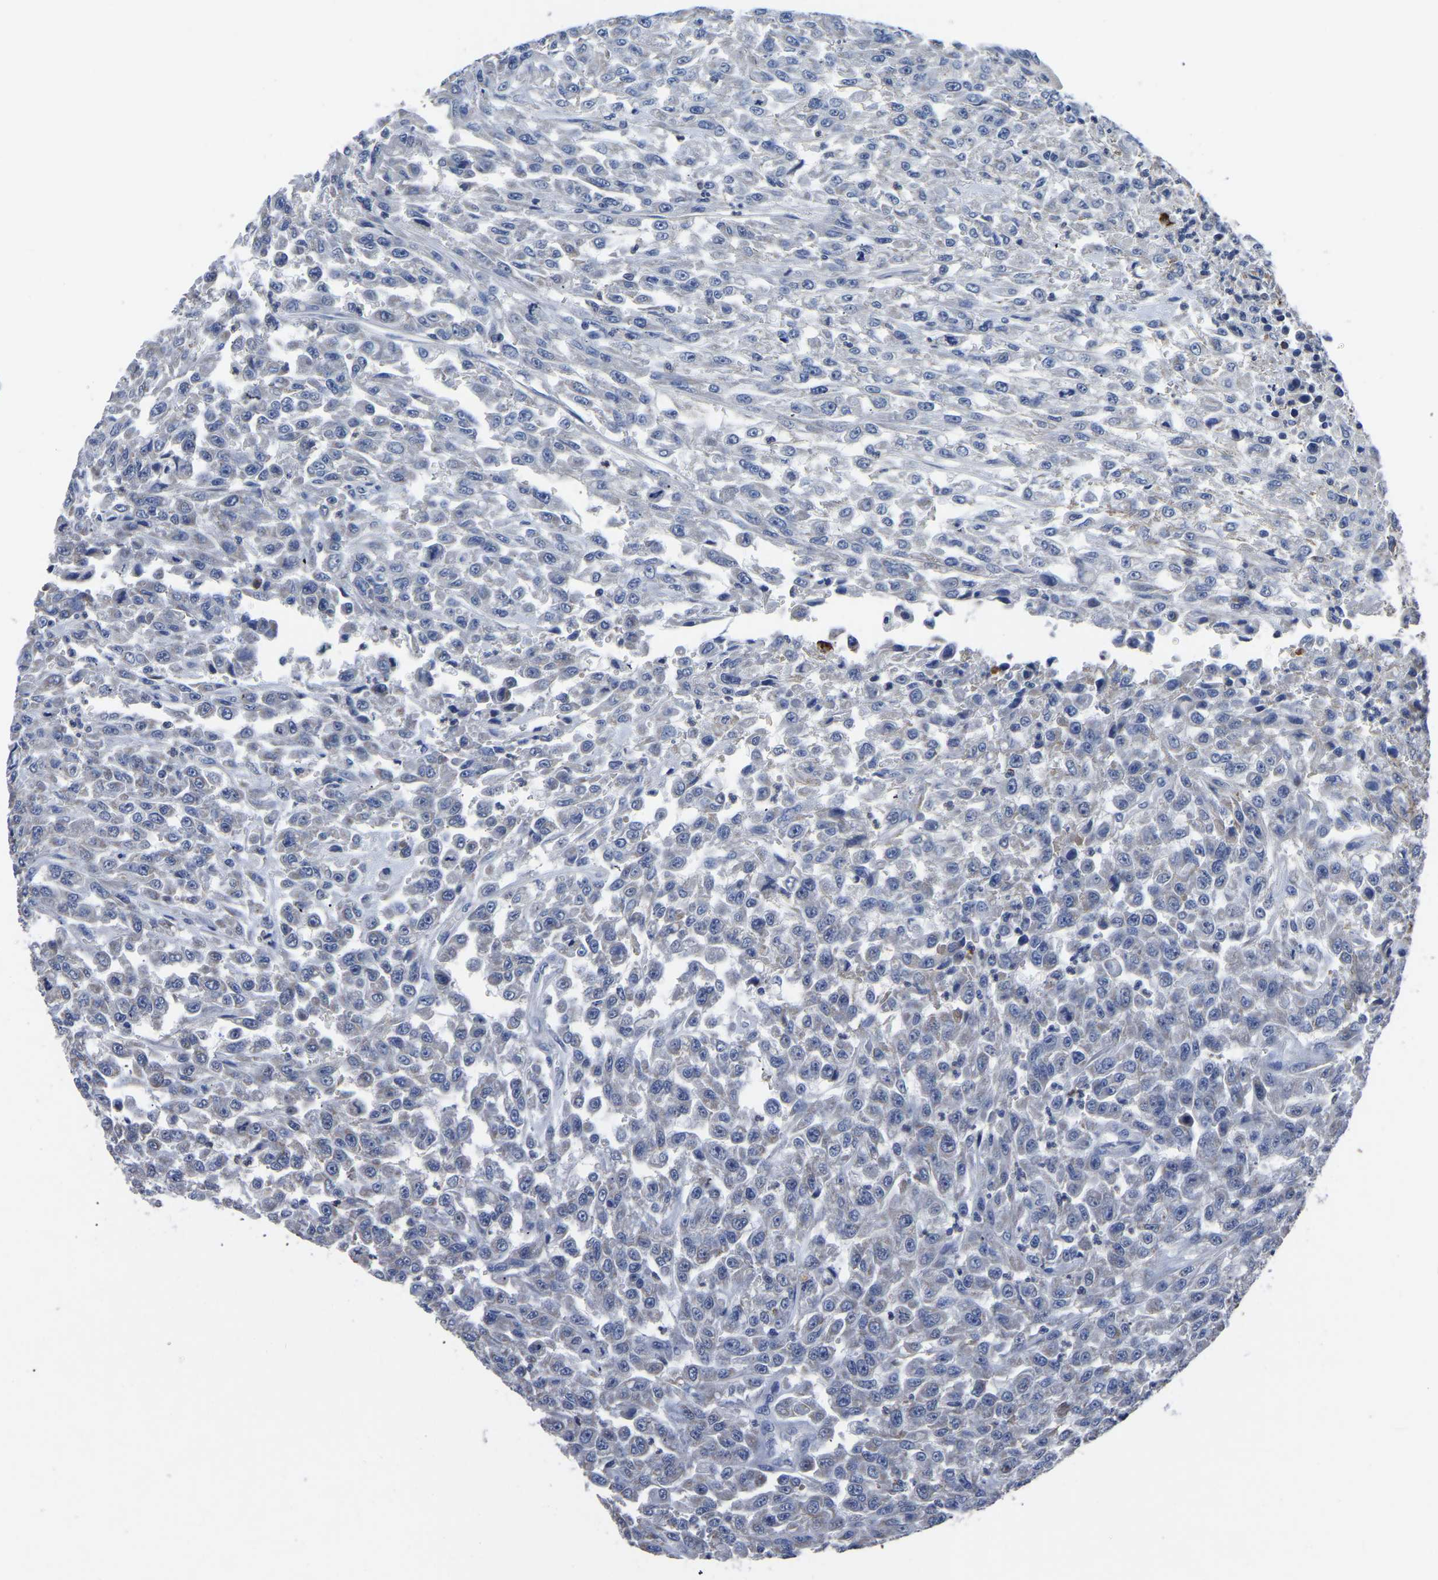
{"staining": {"intensity": "negative", "quantity": "none", "location": "none"}, "tissue": "urothelial cancer", "cell_type": "Tumor cells", "image_type": "cancer", "snomed": [{"axis": "morphology", "description": "Urothelial carcinoma, High grade"}, {"axis": "topography", "description": "Urinary bladder"}], "caption": "The micrograph exhibits no significant expression in tumor cells of urothelial cancer. (DAB immunohistochemistry visualized using brightfield microscopy, high magnification).", "gene": "FGD5", "patient": {"sex": "male", "age": 46}}